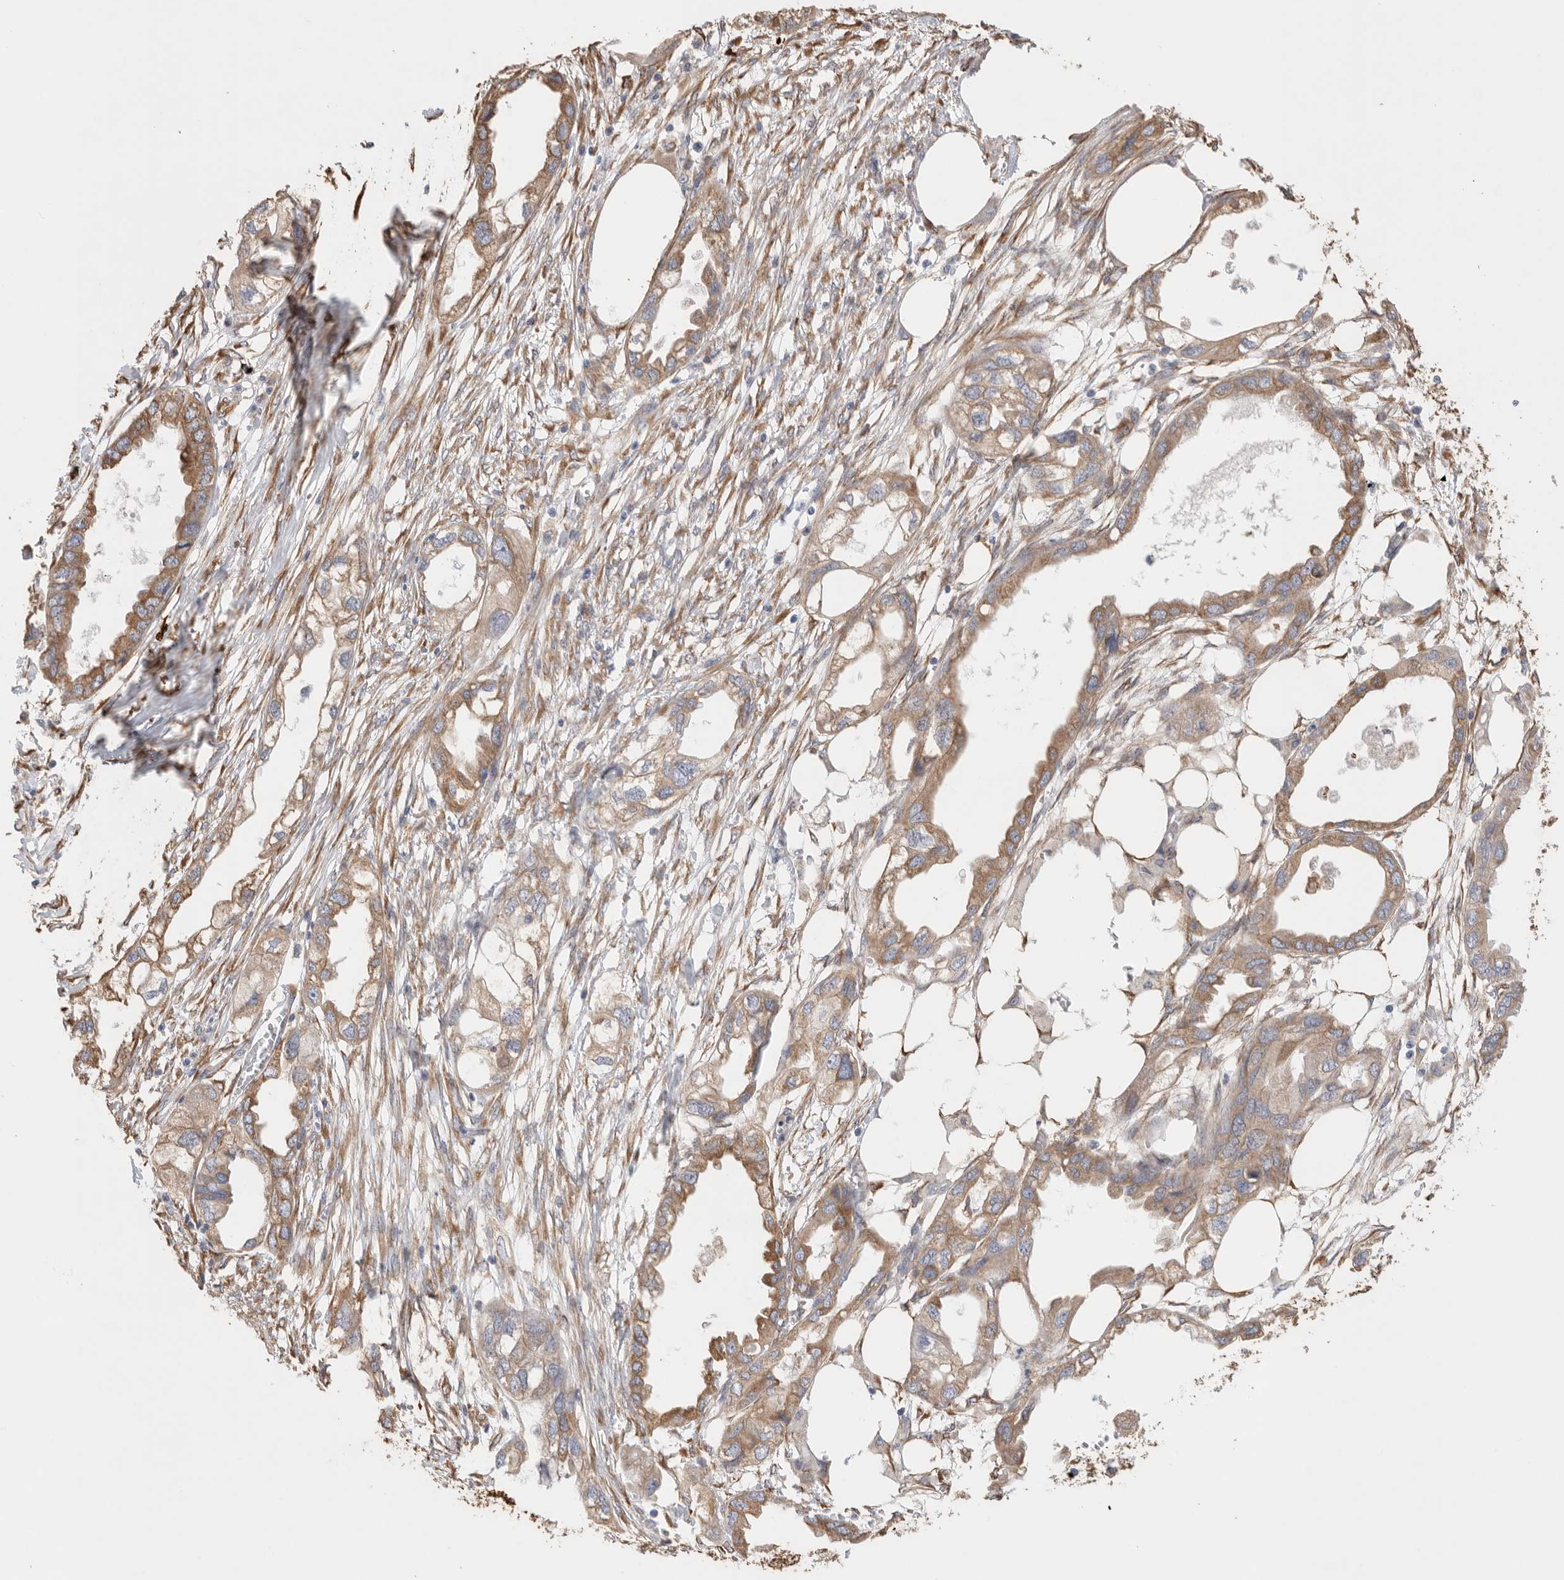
{"staining": {"intensity": "moderate", "quantity": ">75%", "location": "cytoplasmic/membranous"}, "tissue": "endometrial cancer", "cell_type": "Tumor cells", "image_type": "cancer", "snomed": [{"axis": "morphology", "description": "Adenocarcinoma, NOS"}, {"axis": "morphology", "description": "Adenocarcinoma, metastatic, NOS"}, {"axis": "topography", "description": "Adipose tissue"}, {"axis": "topography", "description": "Endometrium"}], "caption": "Immunohistochemical staining of human endometrial cancer (adenocarcinoma) displays moderate cytoplasmic/membranous protein expression in approximately >75% of tumor cells.", "gene": "BLOC1S5", "patient": {"sex": "female", "age": 67}}